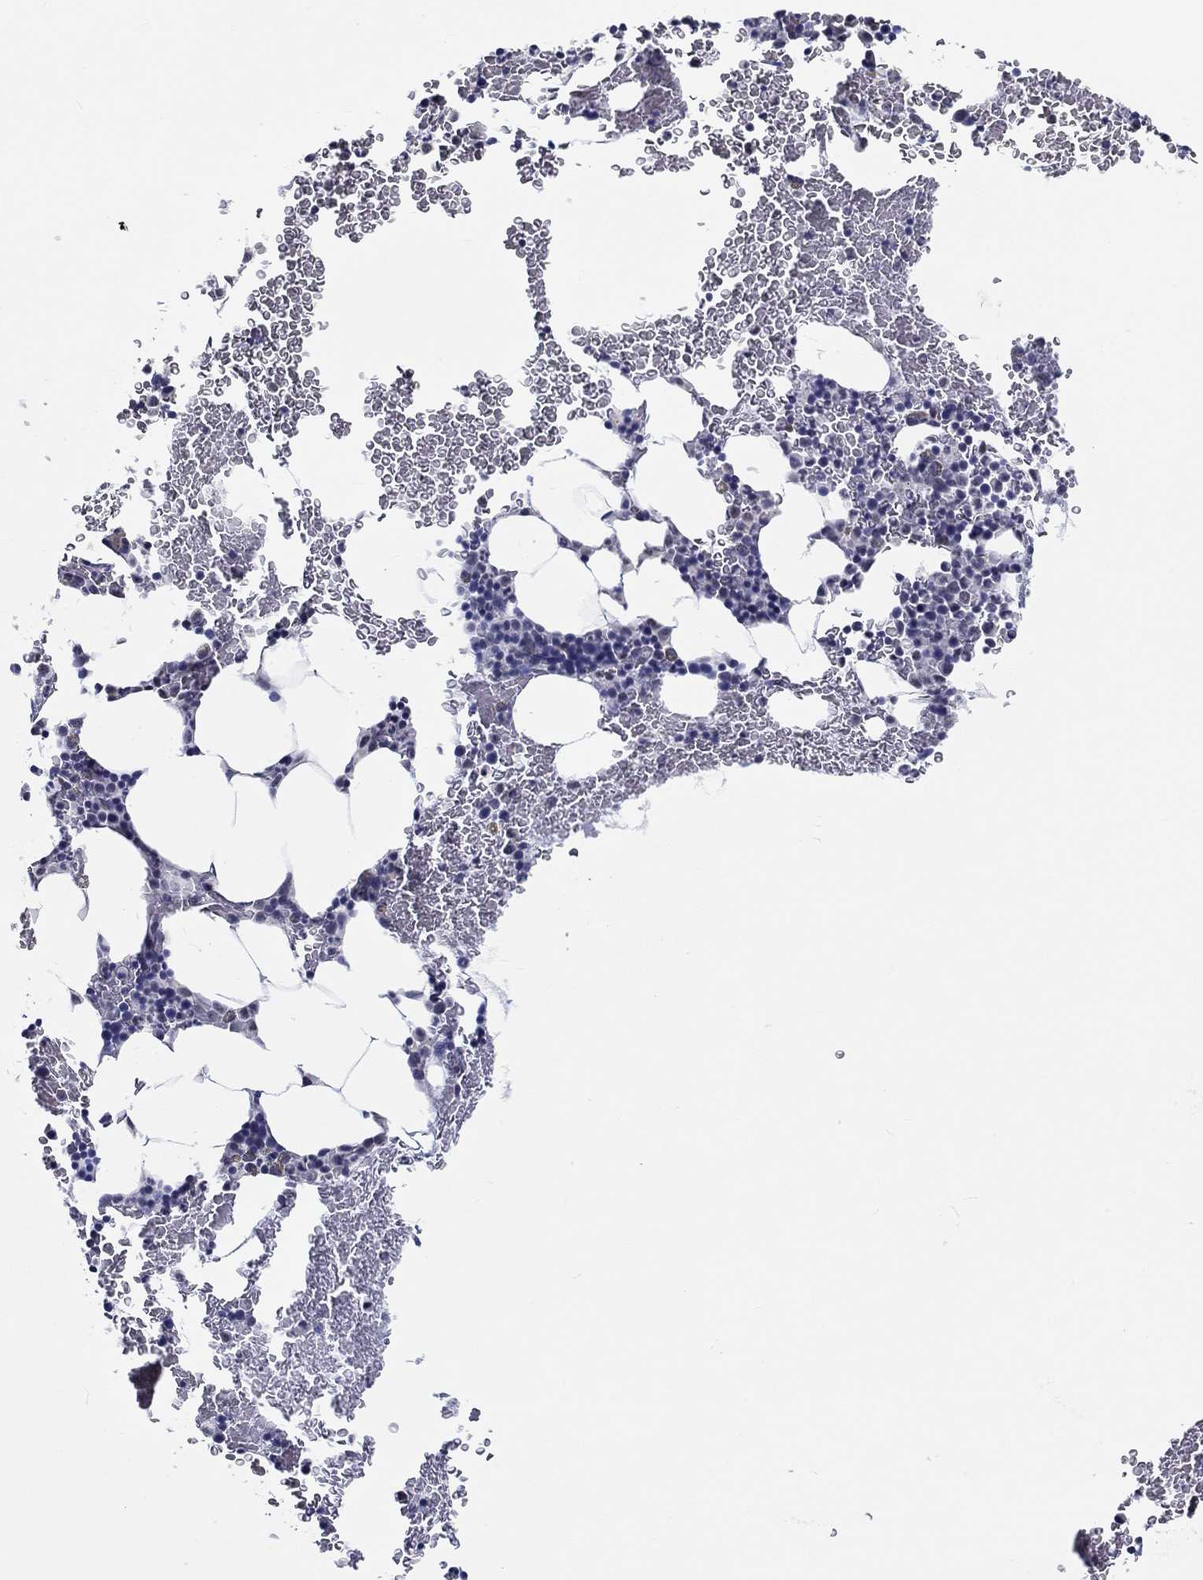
{"staining": {"intensity": "negative", "quantity": "none", "location": "none"}, "tissue": "bone marrow", "cell_type": "Hematopoietic cells", "image_type": "normal", "snomed": [{"axis": "morphology", "description": "Normal tissue, NOS"}, {"axis": "topography", "description": "Bone marrow"}], "caption": "Bone marrow stained for a protein using immunohistochemistry (IHC) reveals no staining hematopoietic cells.", "gene": "CRYGD", "patient": {"sex": "male", "age": 64}}